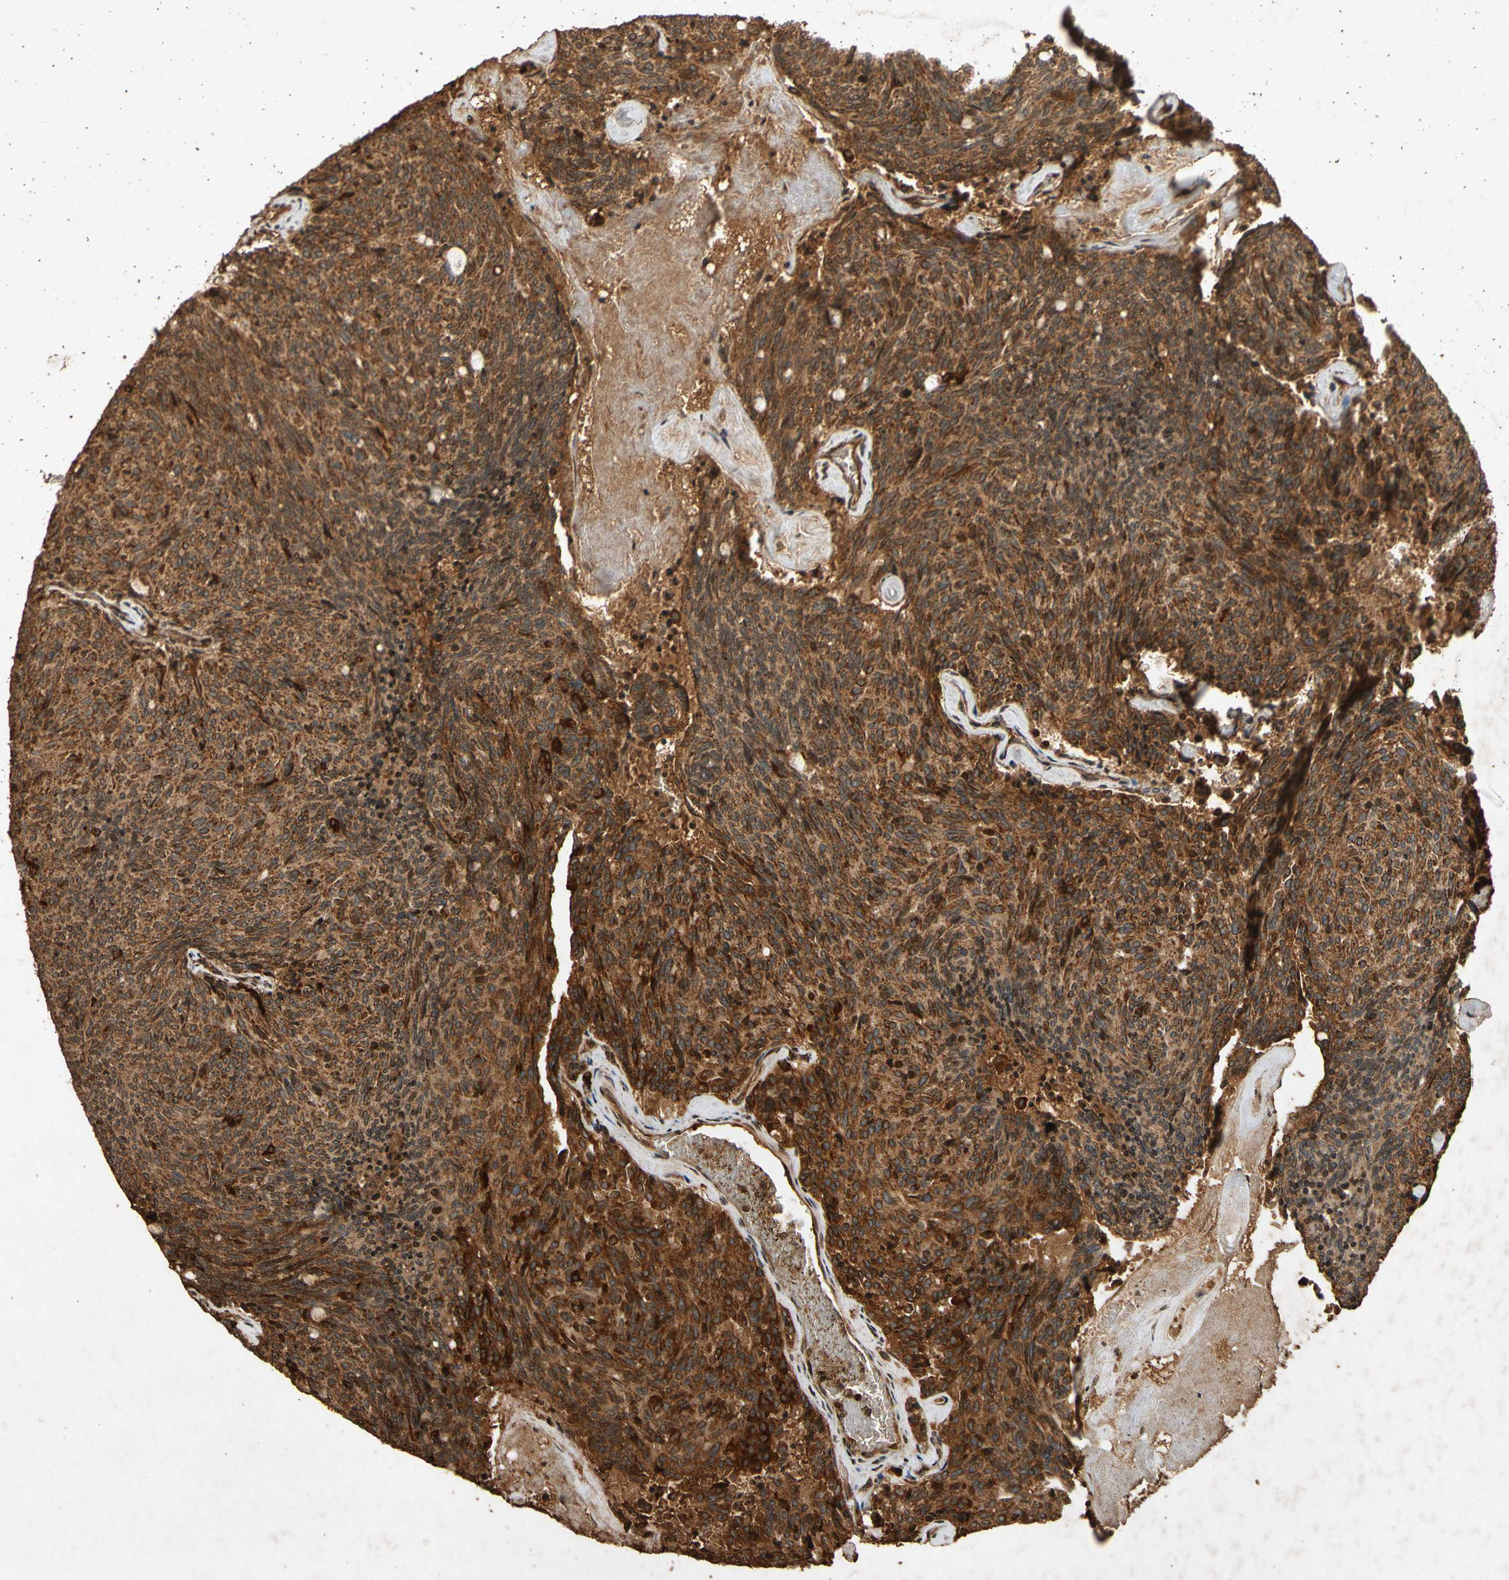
{"staining": {"intensity": "strong", "quantity": ">75%", "location": "cytoplasmic/membranous"}, "tissue": "carcinoid", "cell_type": "Tumor cells", "image_type": "cancer", "snomed": [{"axis": "morphology", "description": "Carcinoid, malignant, NOS"}, {"axis": "topography", "description": "Pancreas"}], "caption": "Human carcinoid (malignant) stained with a brown dye demonstrates strong cytoplasmic/membranous positive positivity in about >75% of tumor cells.", "gene": "TXN2", "patient": {"sex": "female", "age": 54}}